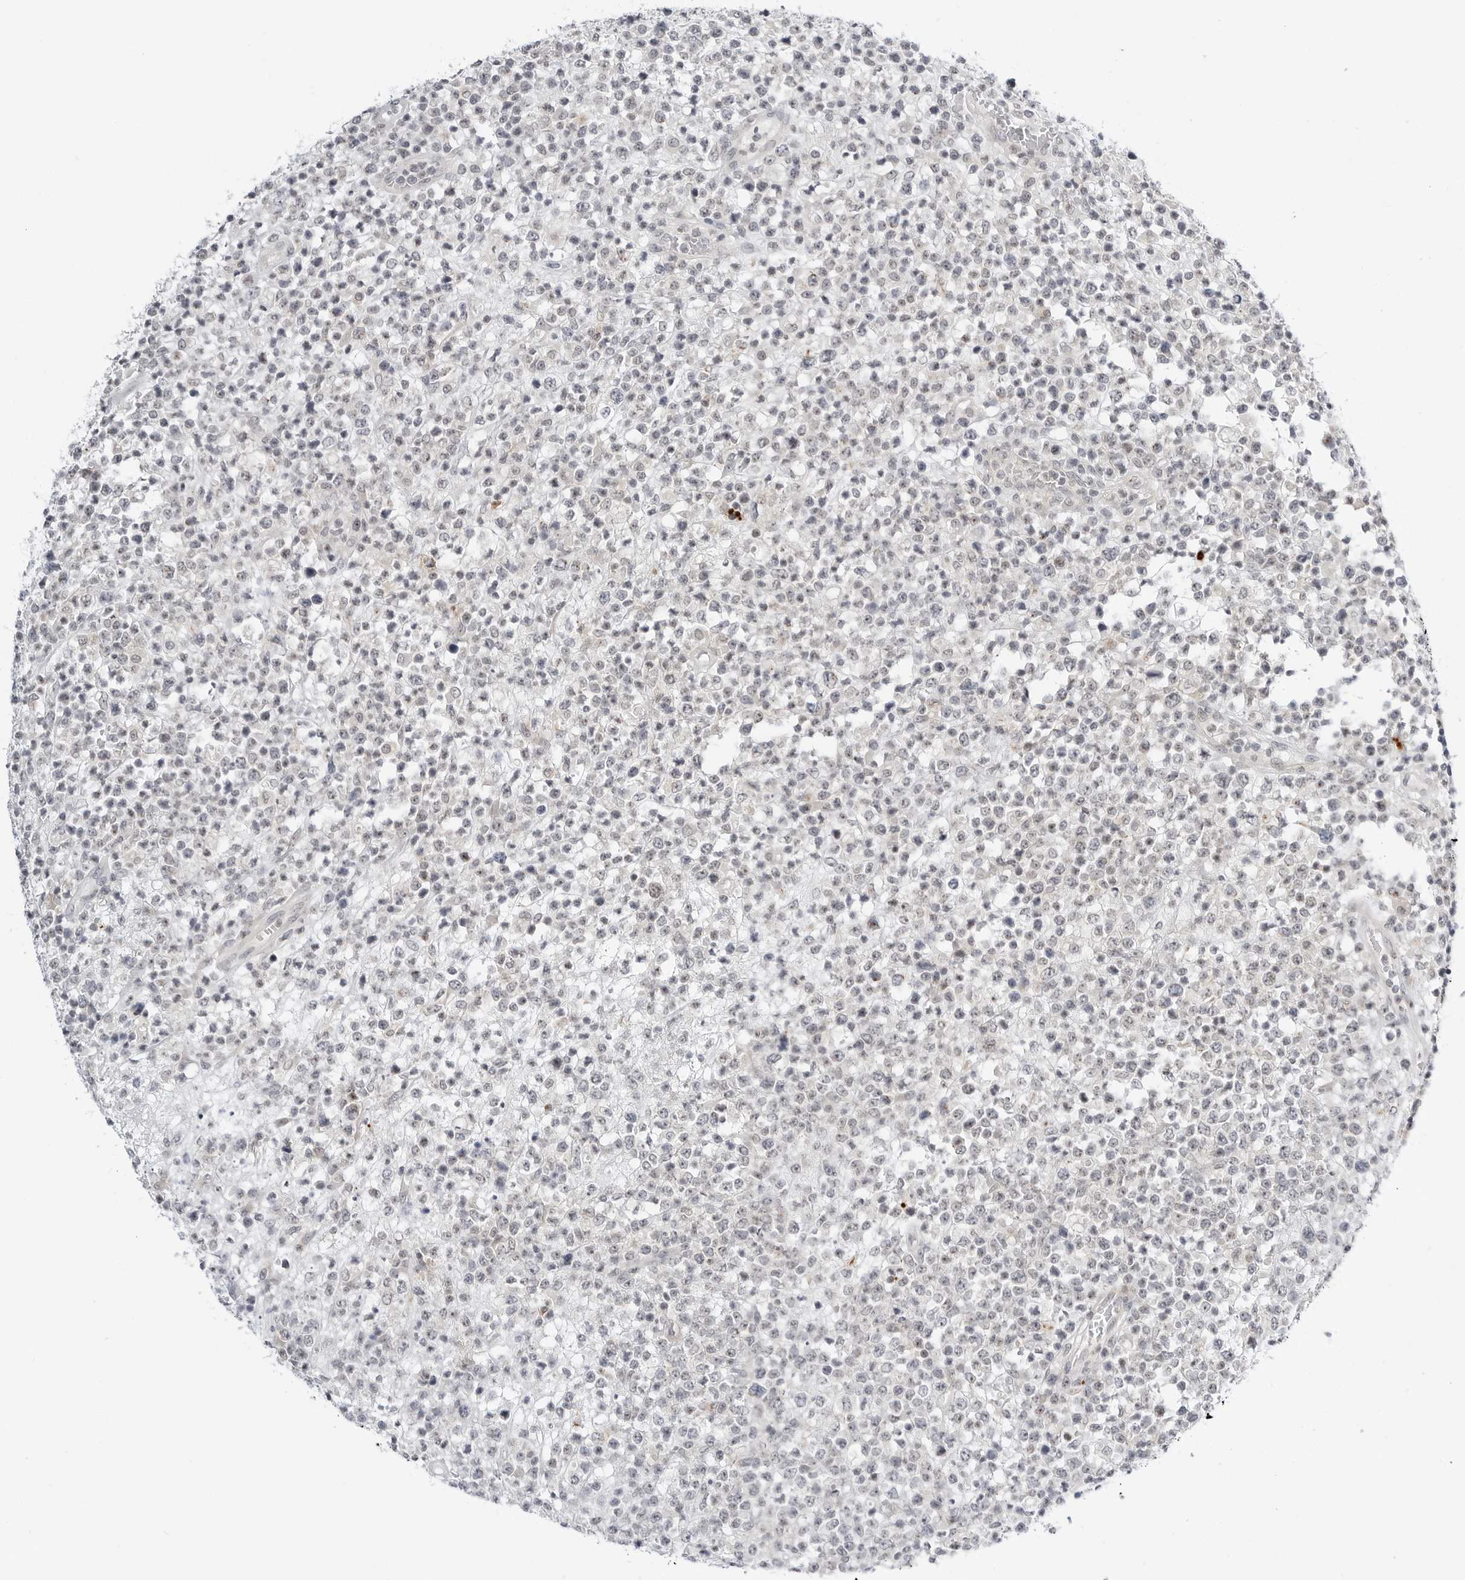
{"staining": {"intensity": "negative", "quantity": "none", "location": "none"}, "tissue": "lymphoma", "cell_type": "Tumor cells", "image_type": "cancer", "snomed": [{"axis": "morphology", "description": "Malignant lymphoma, non-Hodgkin's type, High grade"}, {"axis": "topography", "description": "Colon"}], "caption": "DAB immunohistochemical staining of lymphoma displays no significant expression in tumor cells.", "gene": "MAP2K5", "patient": {"sex": "female", "age": 53}}